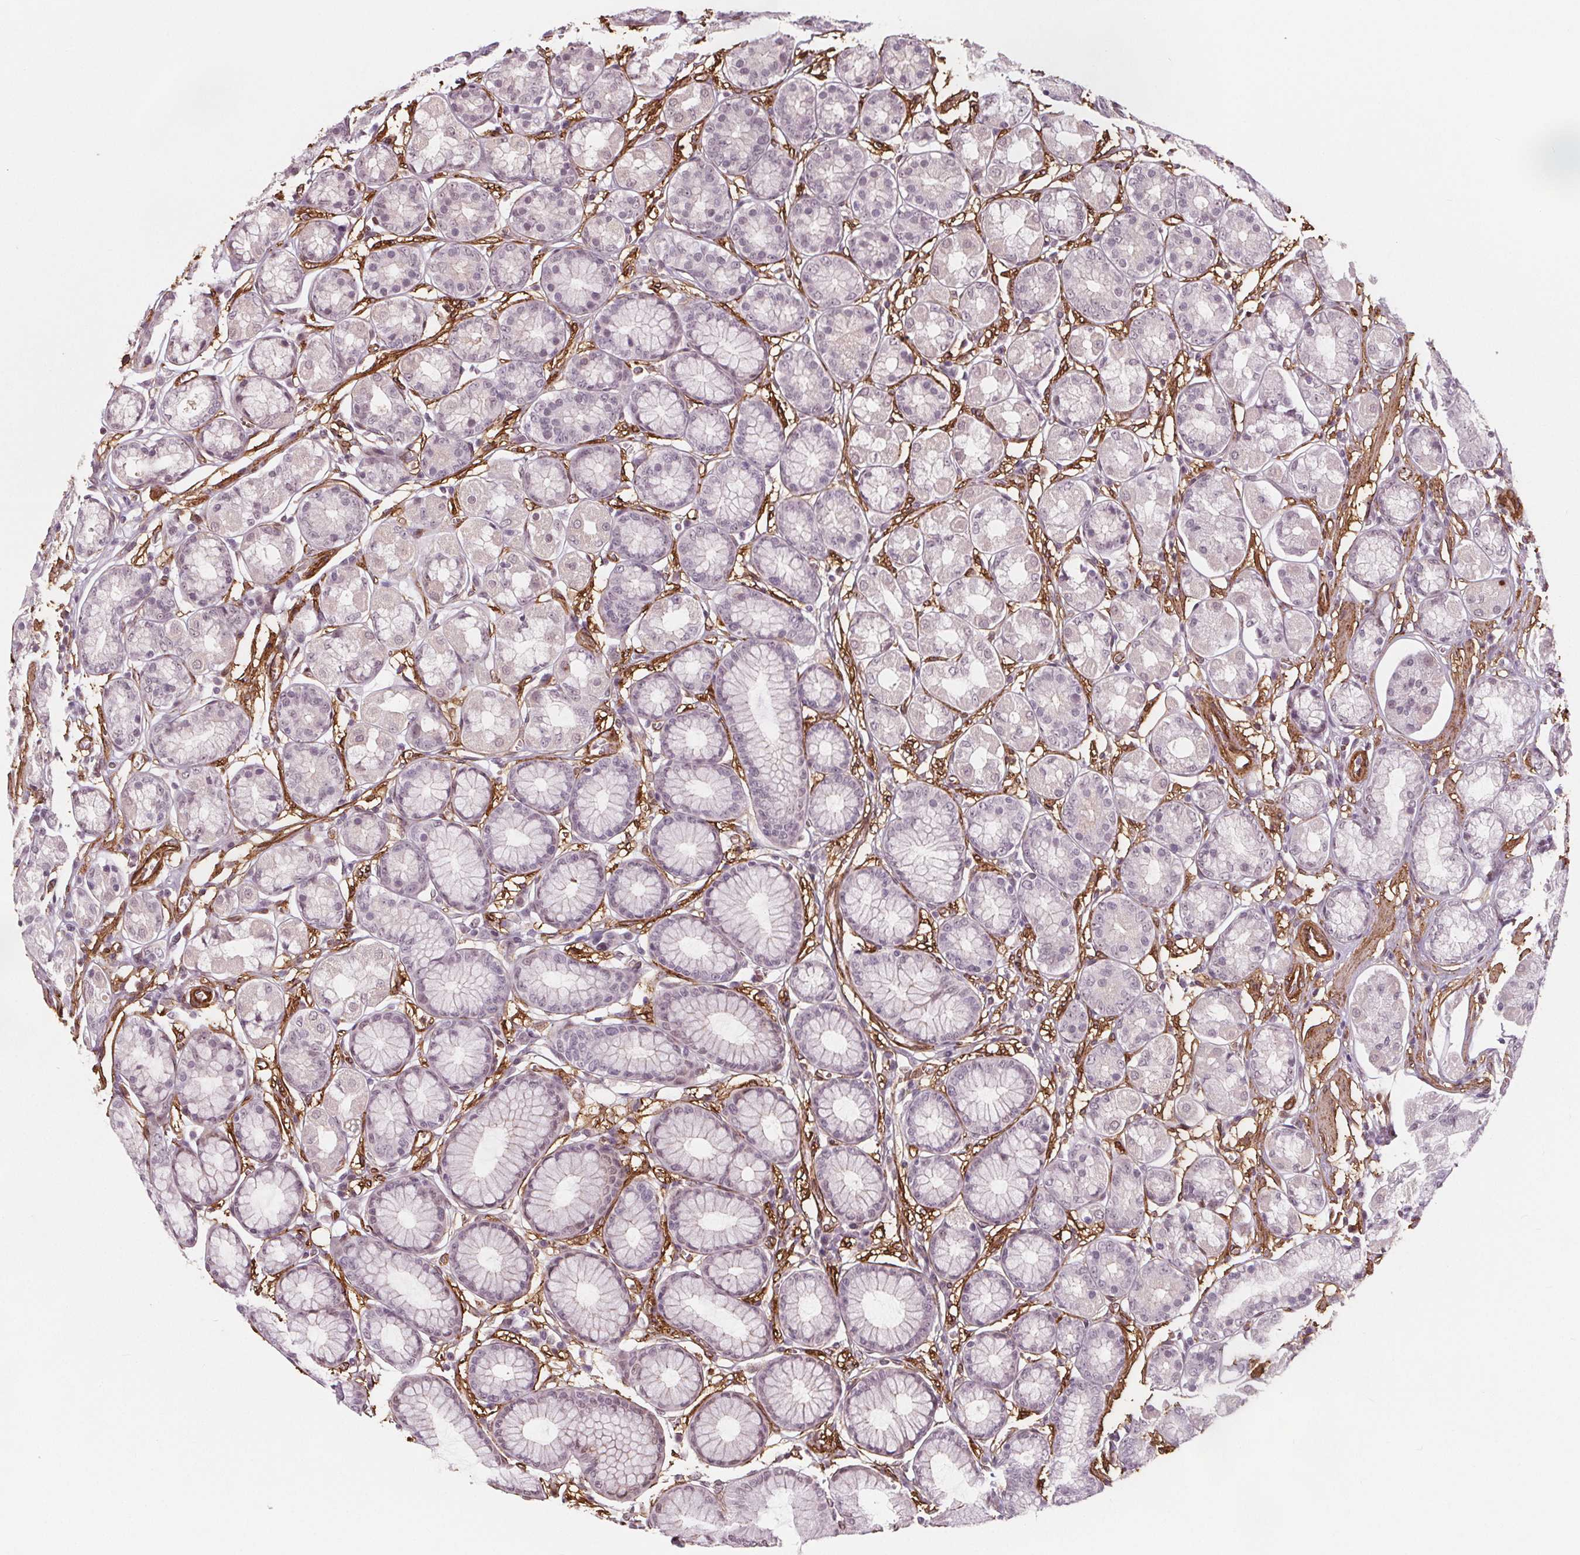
{"staining": {"intensity": "negative", "quantity": "none", "location": "none"}, "tissue": "stomach", "cell_type": "Glandular cells", "image_type": "normal", "snomed": [{"axis": "morphology", "description": "Normal tissue, NOS"}, {"axis": "topography", "description": "Stomach"}, {"axis": "topography", "description": "Stomach, lower"}], "caption": "Immunohistochemical staining of normal human stomach exhibits no significant expression in glandular cells. Brightfield microscopy of IHC stained with DAB (3,3'-diaminobenzidine) (brown) and hematoxylin (blue), captured at high magnification.", "gene": "HAS1", "patient": {"sex": "male", "age": 76}}